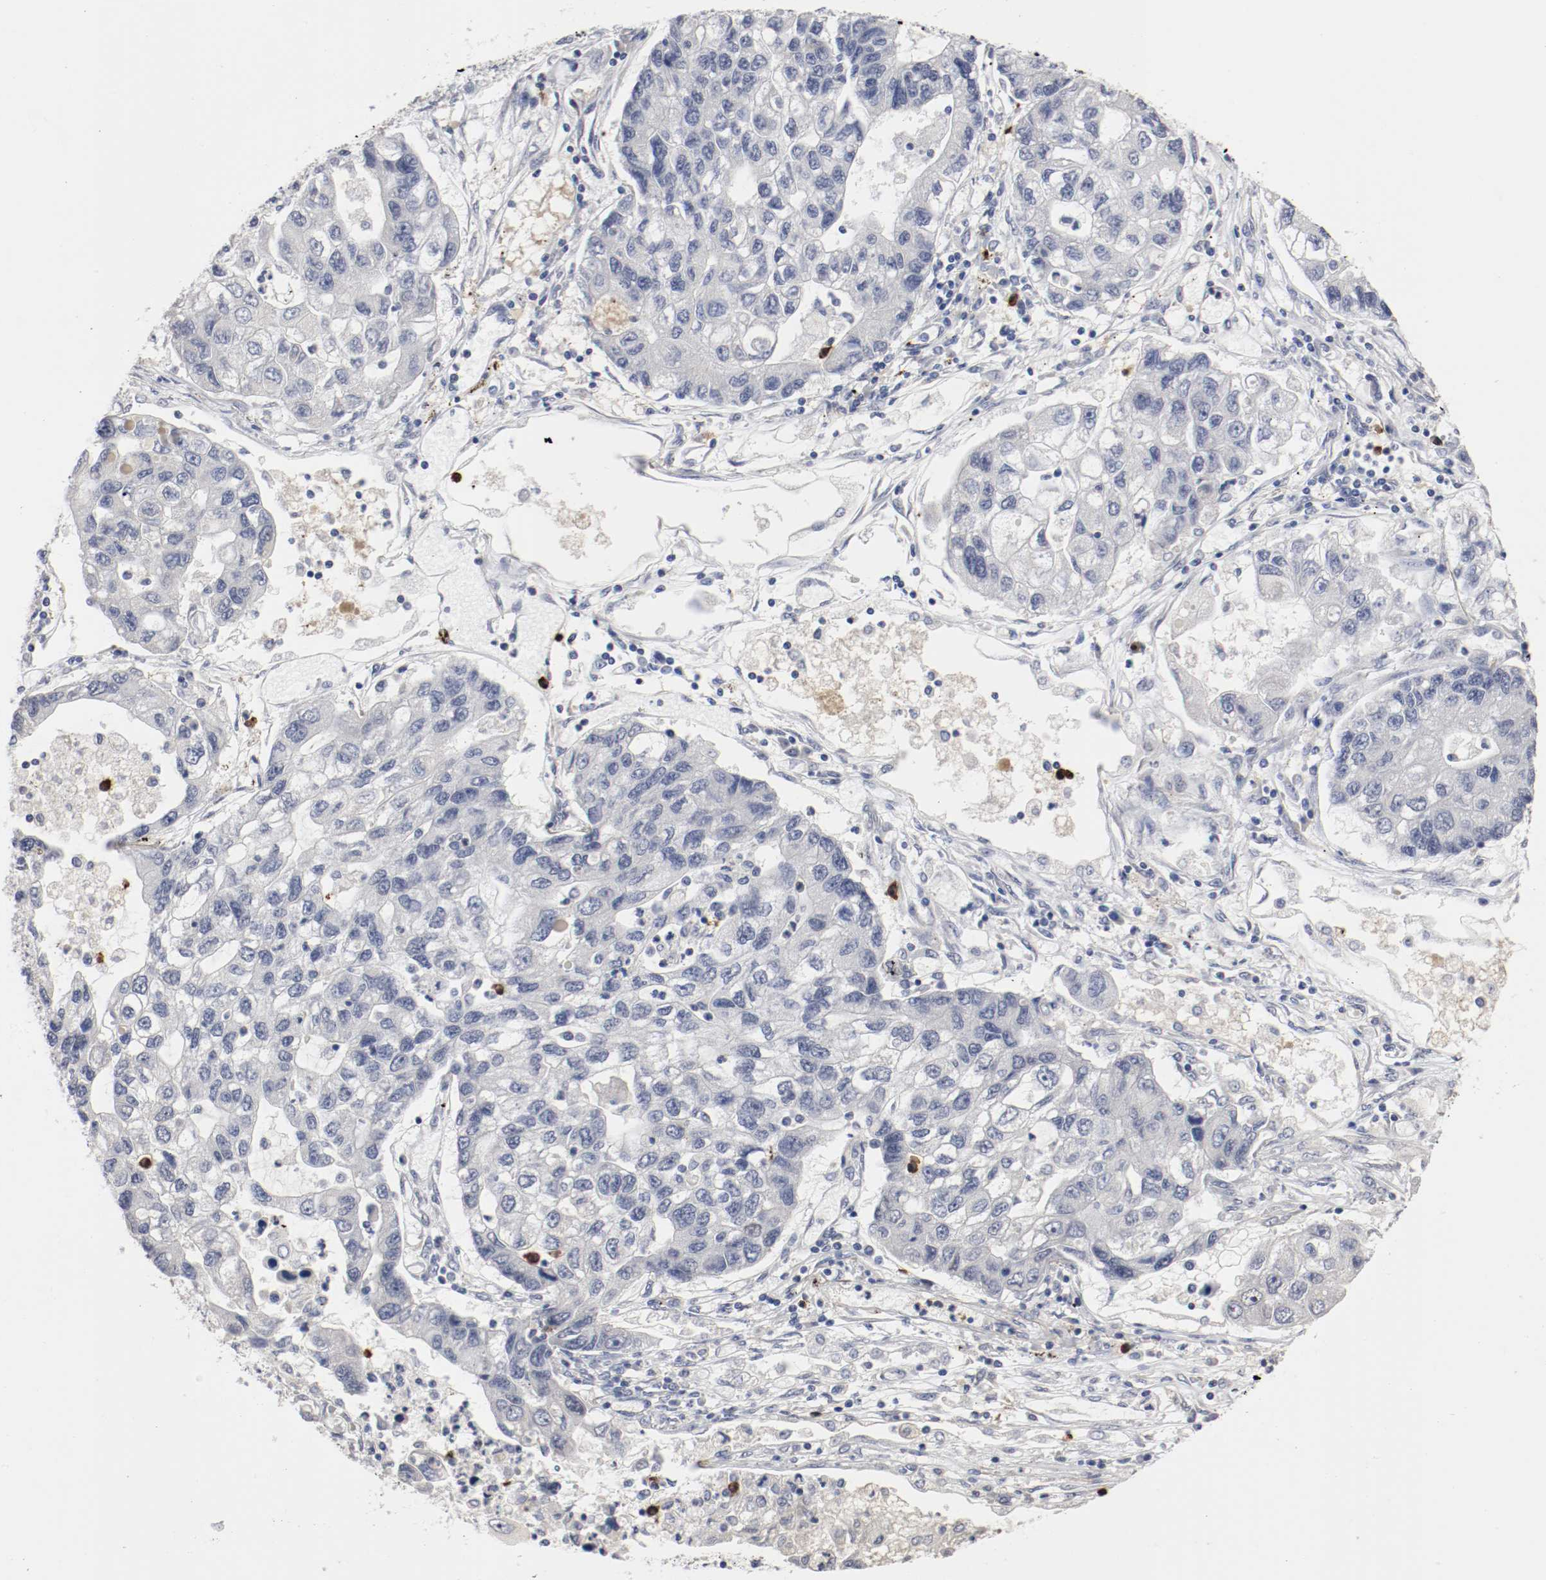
{"staining": {"intensity": "negative", "quantity": "none", "location": "none"}, "tissue": "lung cancer", "cell_type": "Tumor cells", "image_type": "cancer", "snomed": [{"axis": "morphology", "description": "Adenocarcinoma, NOS"}, {"axis": "topography", "description": "Lung"}], "caption": "Immunohistochemical staining of human lung cancer (adenocarcinoma) demonstrates no significant positivity in tumor cells. (Stains: DAB immunohistochemistry with hematoxylin counter stain, Microscopy: brightfield microscopy at high magnification).", "gene": "CEBPE", "patient": {"sex": "female", "age": 51}}